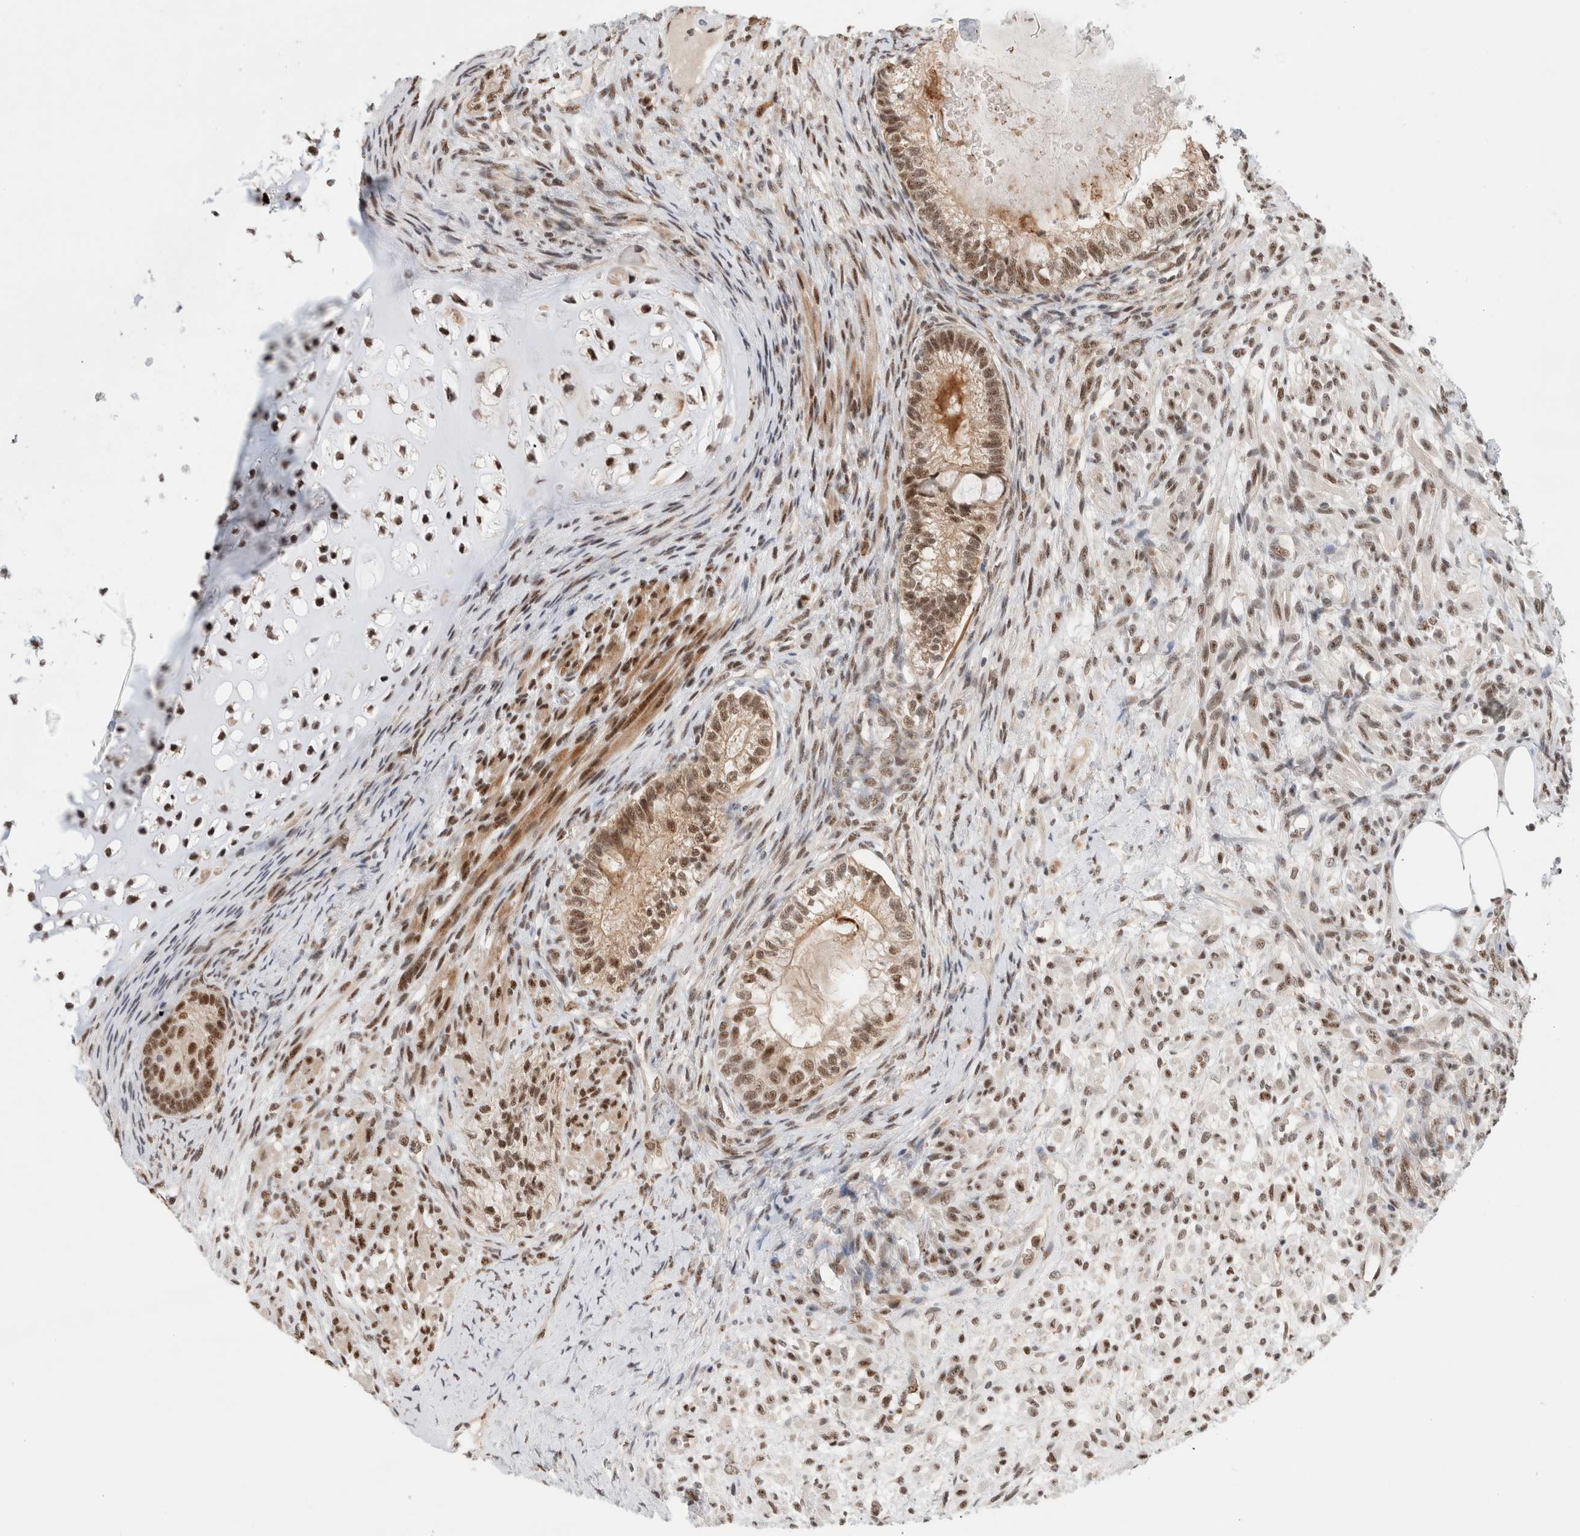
{"staining": {"intensity": "moderate", "quantity": ">75%", "location": "cytoplasmic/membranous,nuclear"}, "tissue": "testis cancer", "cell_type": "Tumor cells", "image_type": "cancer", "snomed": [{"axis": "morphology", "description": "Seminoma, NOS"}, {"axis": "morphology", "description": "Carcinoma, Embryonal, NOS"}, {"axis": "topography", "description": "Testis"}], "caption": "The immunohistochemical stain shows moderate cytoplasmic/membranous and nuclear staining in tumor cells of testis seminoma tissue.", "gene": "NCAPG2", "patient": {"sex": "male", "age": 28}}